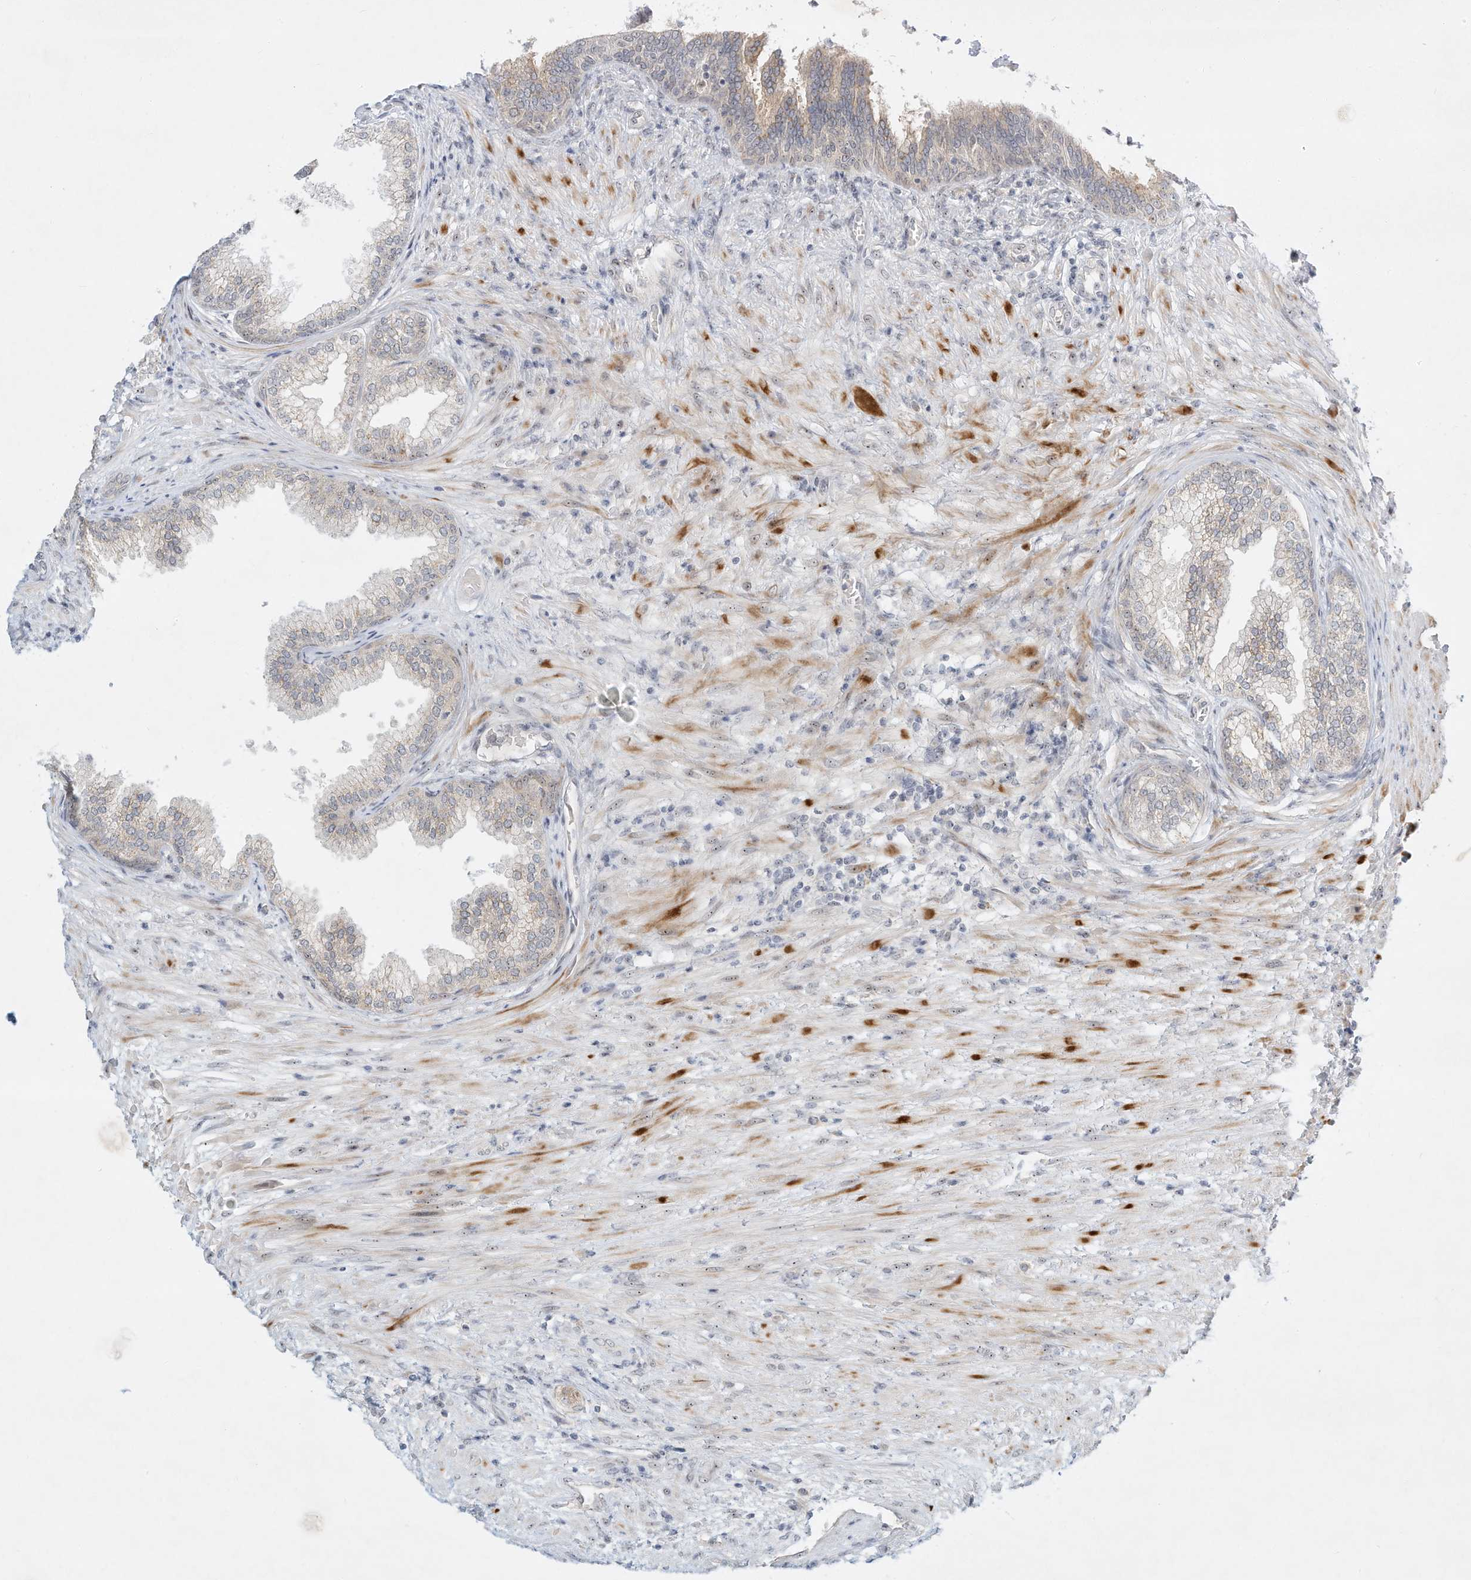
{"staining": {"intensity": "weak", "quantity": "<25%", "location": "cytoplasmic/membranous"}, "tissue": "prostate", "cell_type": "Glandular cells", "image_type": "normal", "snomed": [{"axis": "morphology", "description": "Normal tissue, NOS"}, {"axis": "topography", "description": "Prostate"}], "caption": "Immunohistochemical staining of benign prostate demonstrates no significant staining in glandular cells.", "gene": "PAK6", "patient": {"sex": "male", "age": 76}}